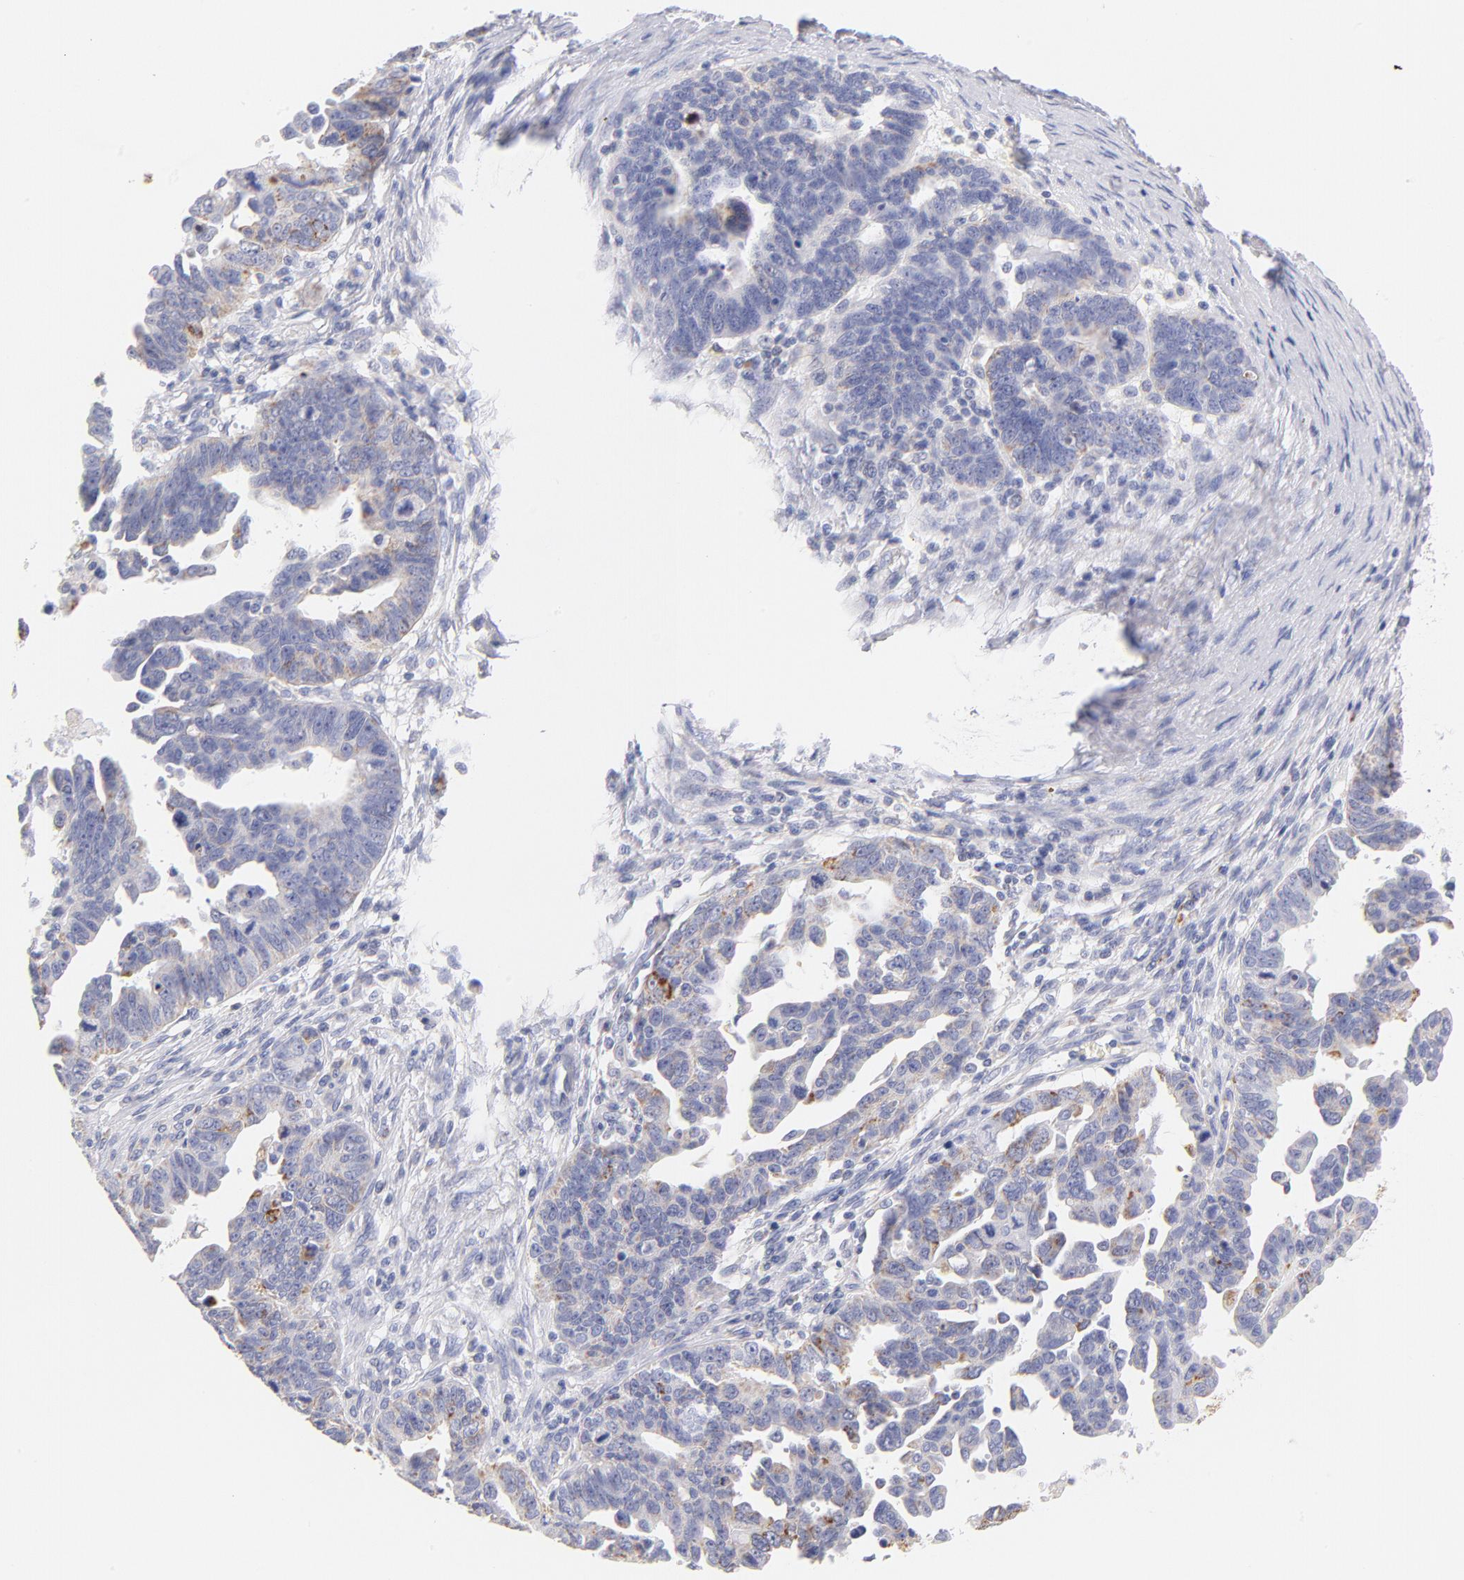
{"staining": {"intensity": "weak", "quantity": "<25%", "location": "cytoplasmic/membranous"}, "tissue": "ovarian cancer", "cell_type": "Tumor cells", "image_type": "cancer", "snomed": [{"axis": "morphology", "description": "Carcinoma, endometroid"}, {"axis": "morphology", "description": "Cystadenocarcinoma, serous, NOS"}, {"axis": "topography", "description": "Ovary"}], "caption": "DAB (3,3'-diaminobenzidine) immunohistochemical staining of human ovarian cancer (endometroid carcinoma) shows no significant staining in tumor cells. The staining was performed using DAB to visualize the protein expression in brown, while the nuclei were stained in blue with hematoxylin (Magnification: 20x).", "gene": "AIFM1", "patient": {"sex": "female", "age": 45}}